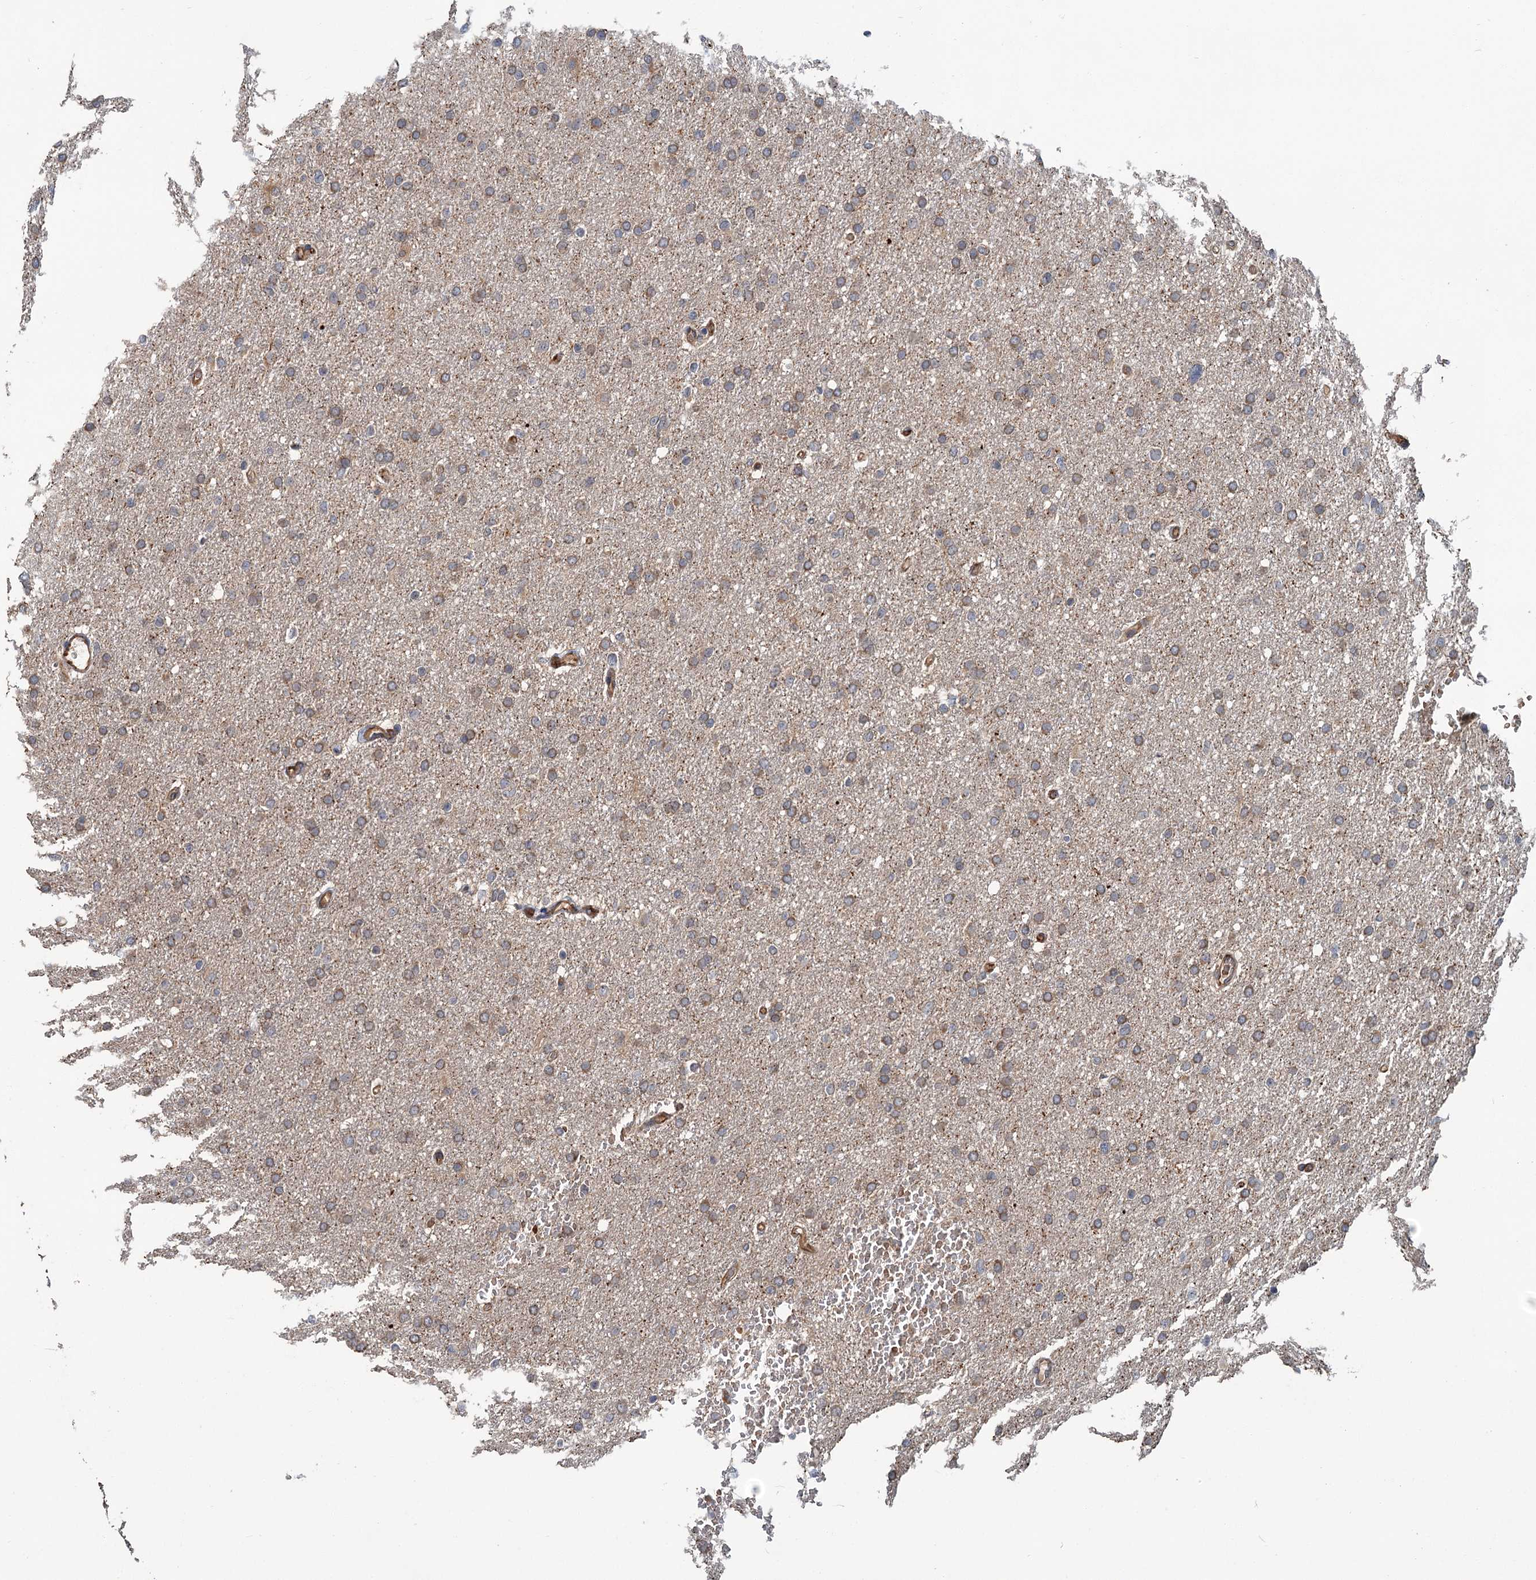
{"staining": {"intensity": "moderate", "quantity": ">75%", "location": "cytoplasmic/membranous"}, "tissue": "glioma", "cell_type": "Tumor cells", "image_type": "cancer", "snomed": [{"axis": "morphology", "description": "Glioma, malignant, High grade"}, {"axis": "topography", "description": "Cerebral cortex"}], "caption": "Protein staining displays moderate cytoplasmic/membranous expression in about >75% of tumor cells in glioma.", "gene": "PKN2", "patient": {"sex": "female", "age": 36}}